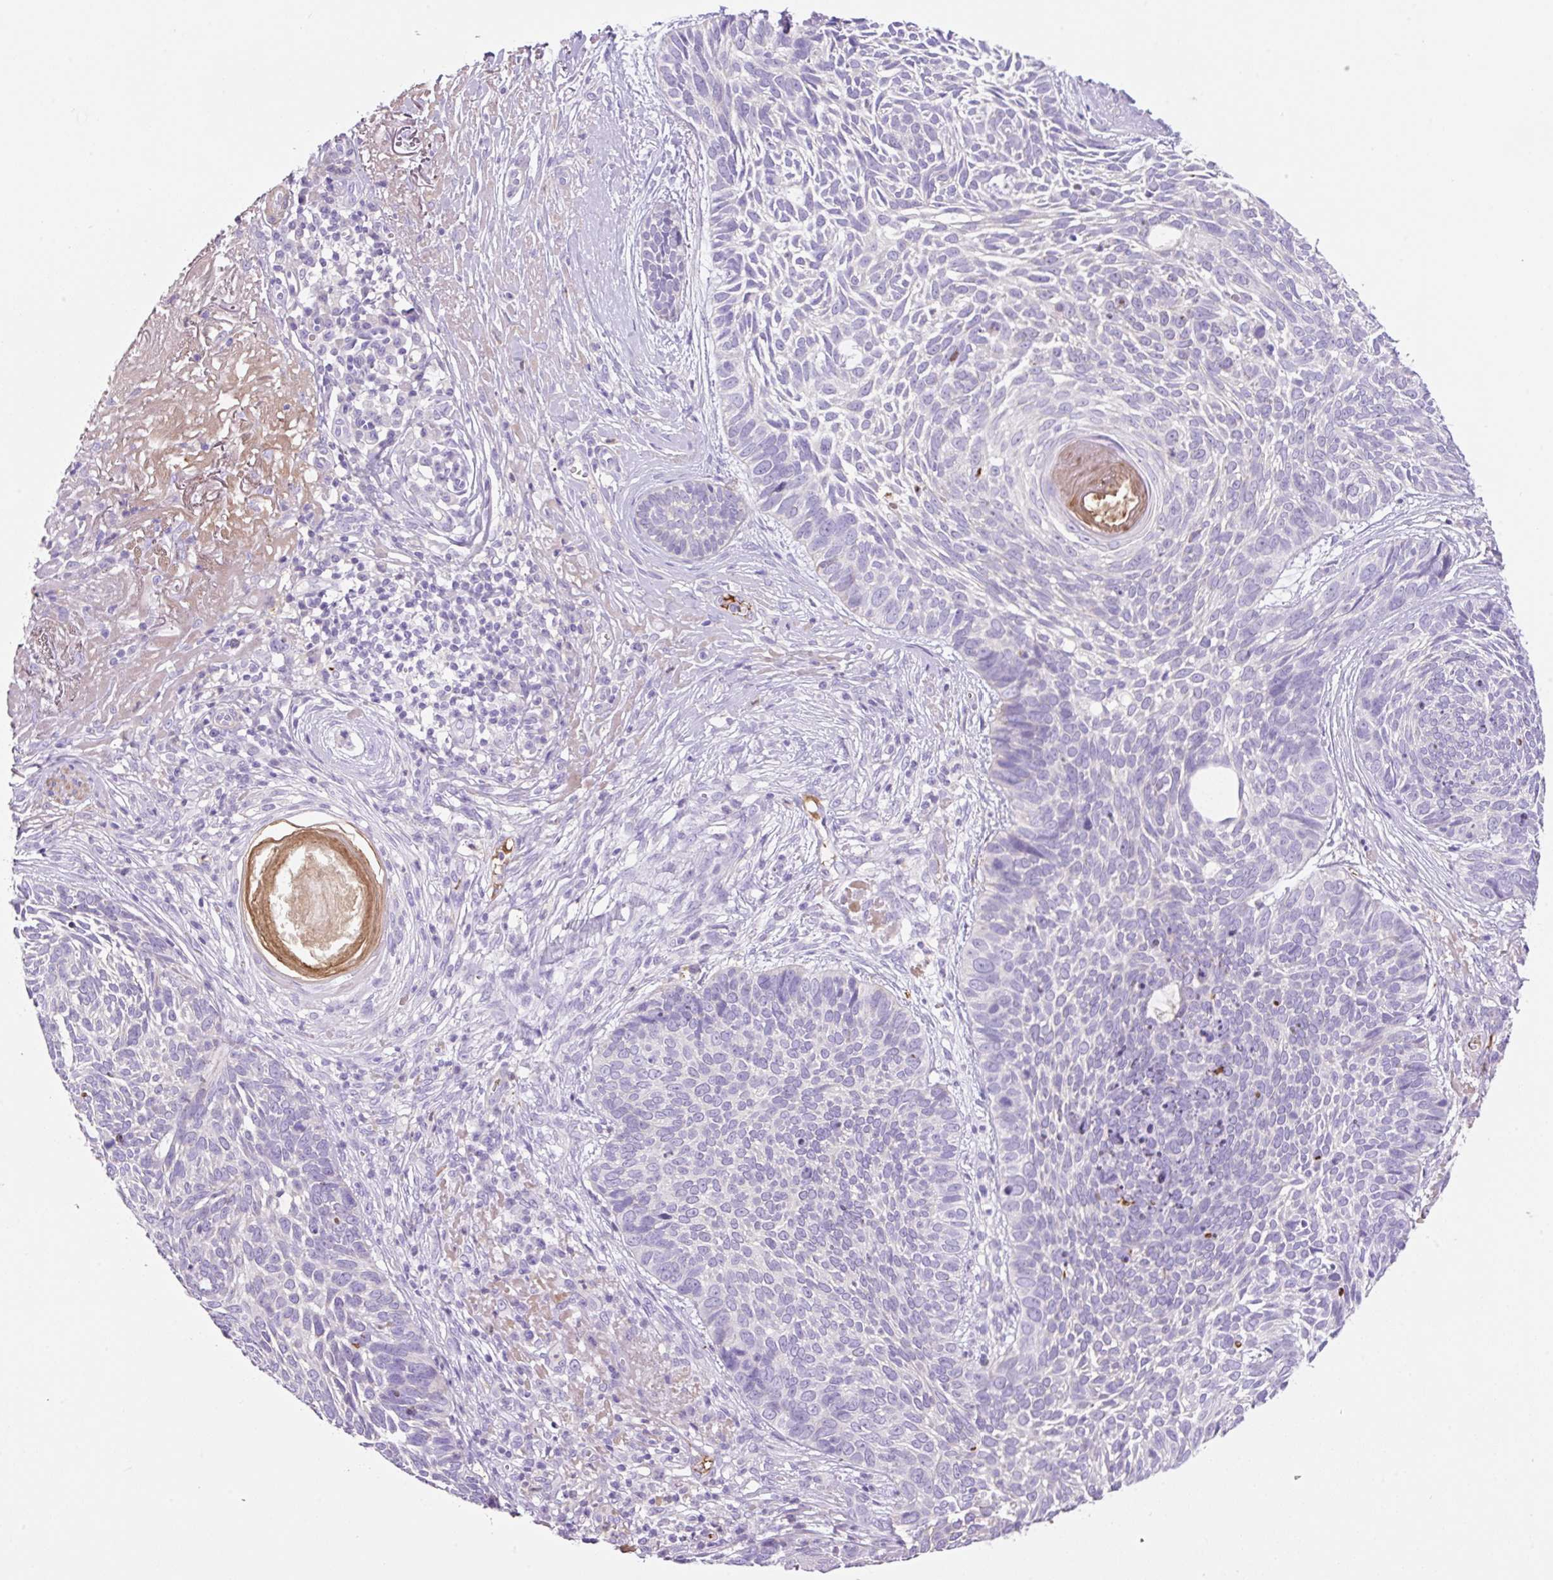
{"staining": {"intensity": "negative", "quantity": "none", "location": "none"}, "tissue": "skin cancer", "cell_type": "Tumor cells", "image_type": "cancer", "snomed": [{"axis": "morphology", "description": "Basal cell carcinoma"}, {"axis": "topography", "description": "Skin"}, {"axis": "topography", "description": "Skin of face"}], "caption": "Protein analysis of skin basal cell carcinoma demonstrates no significant staining in tumor cells.", "gene": "TDRD15", "patient": {"sex": "female", "age": 95}}